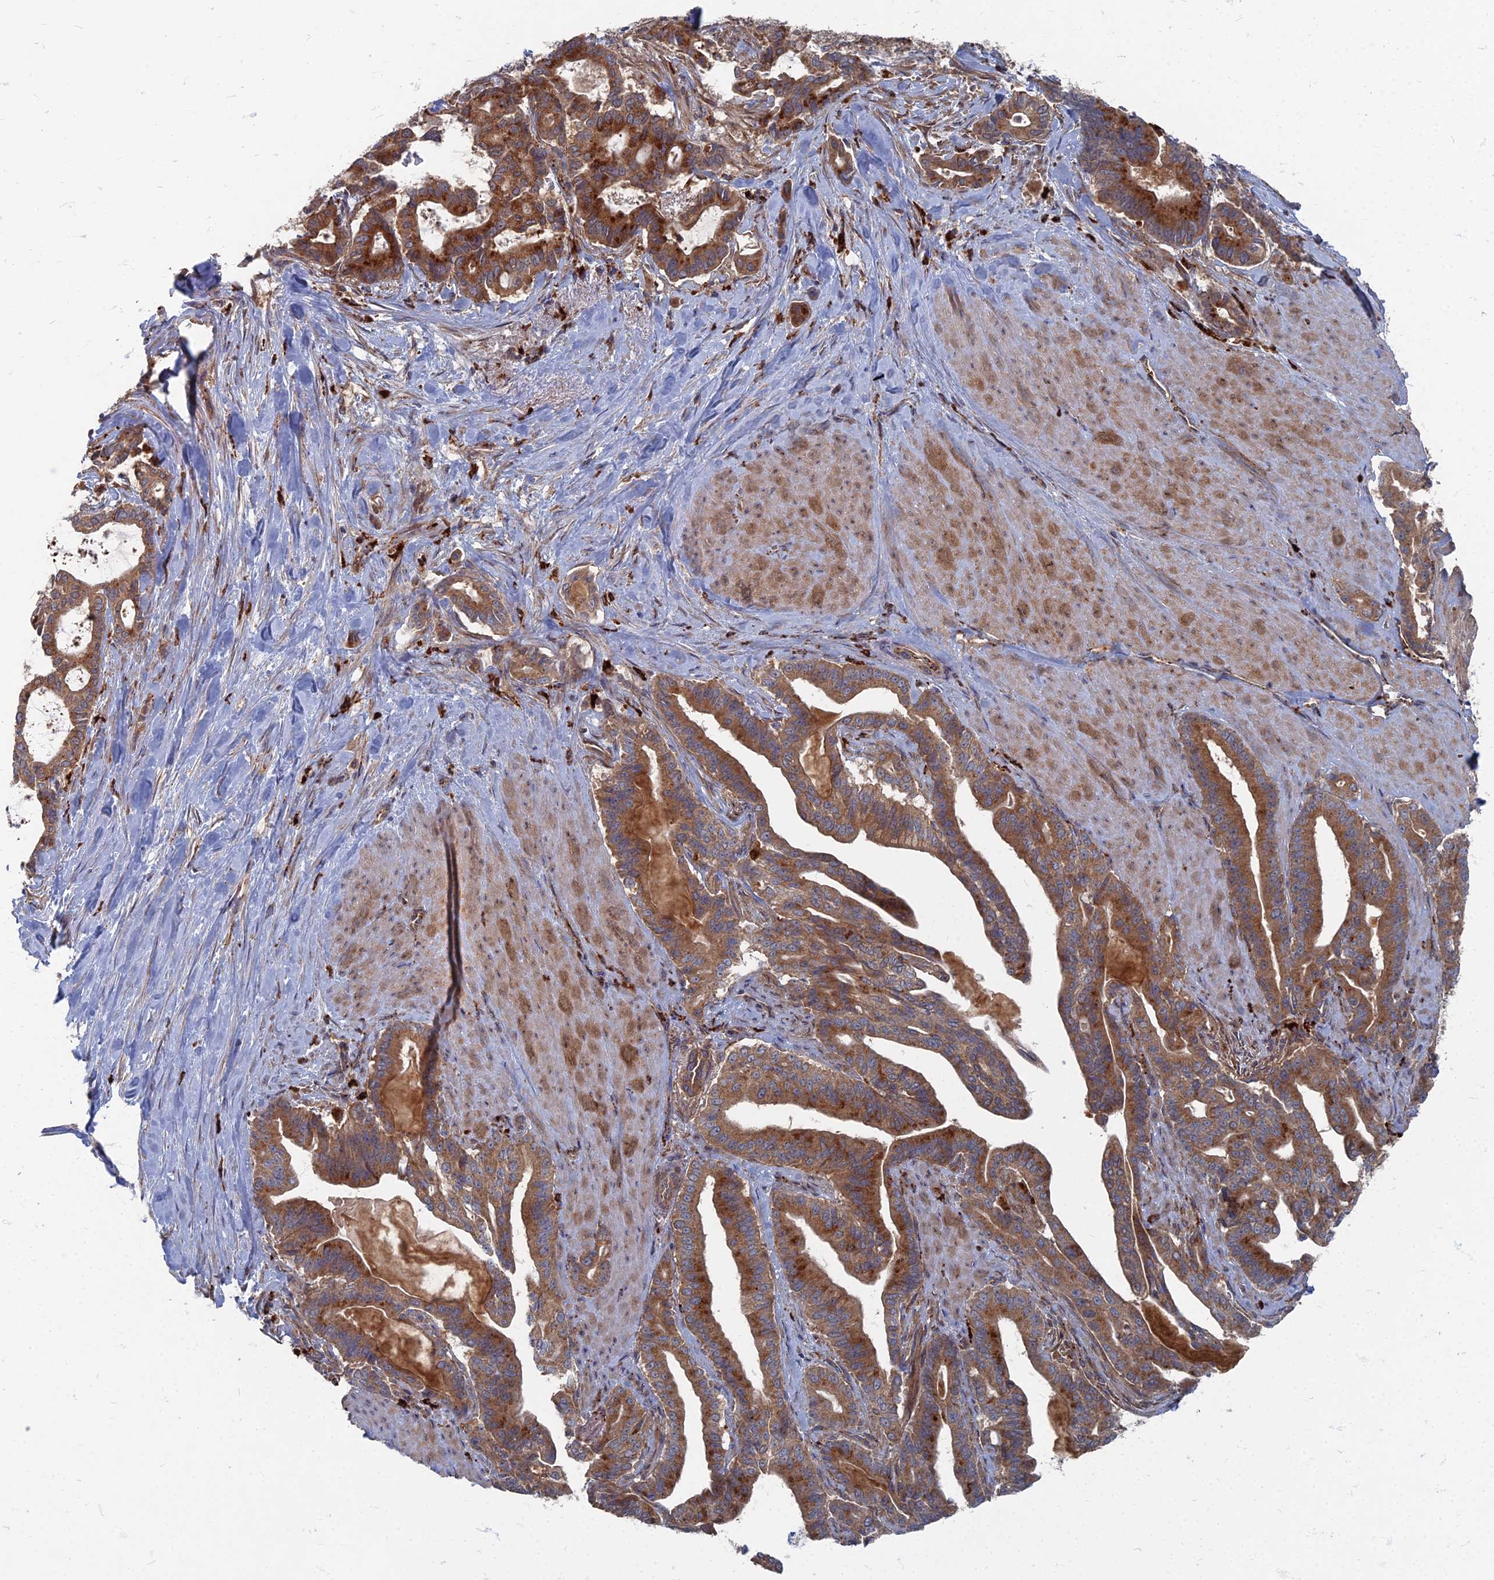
{"staining": {"intensity": "strong", "quantity": ">75%", "location": "cytoplasmic/membranous"}, "tissue": "pancreatic cancer", "cell_type": "Tumor cells", "image_type": "cancer", "snomed": [{"axis": "morphology", "description": "Adenocarcinoma, NOS"}, {"axis": "topography", "description": "Pancreas"}], "caption": "Pancreatic cancer (adenocarcinoma) was stained to show a protein in brown. There is high levels of strong cytoplasmic/membranous expression in approximately >75% of tumor cells.", "gene": "PPCDC", "patient": {"sex": "male", "age": 63}}